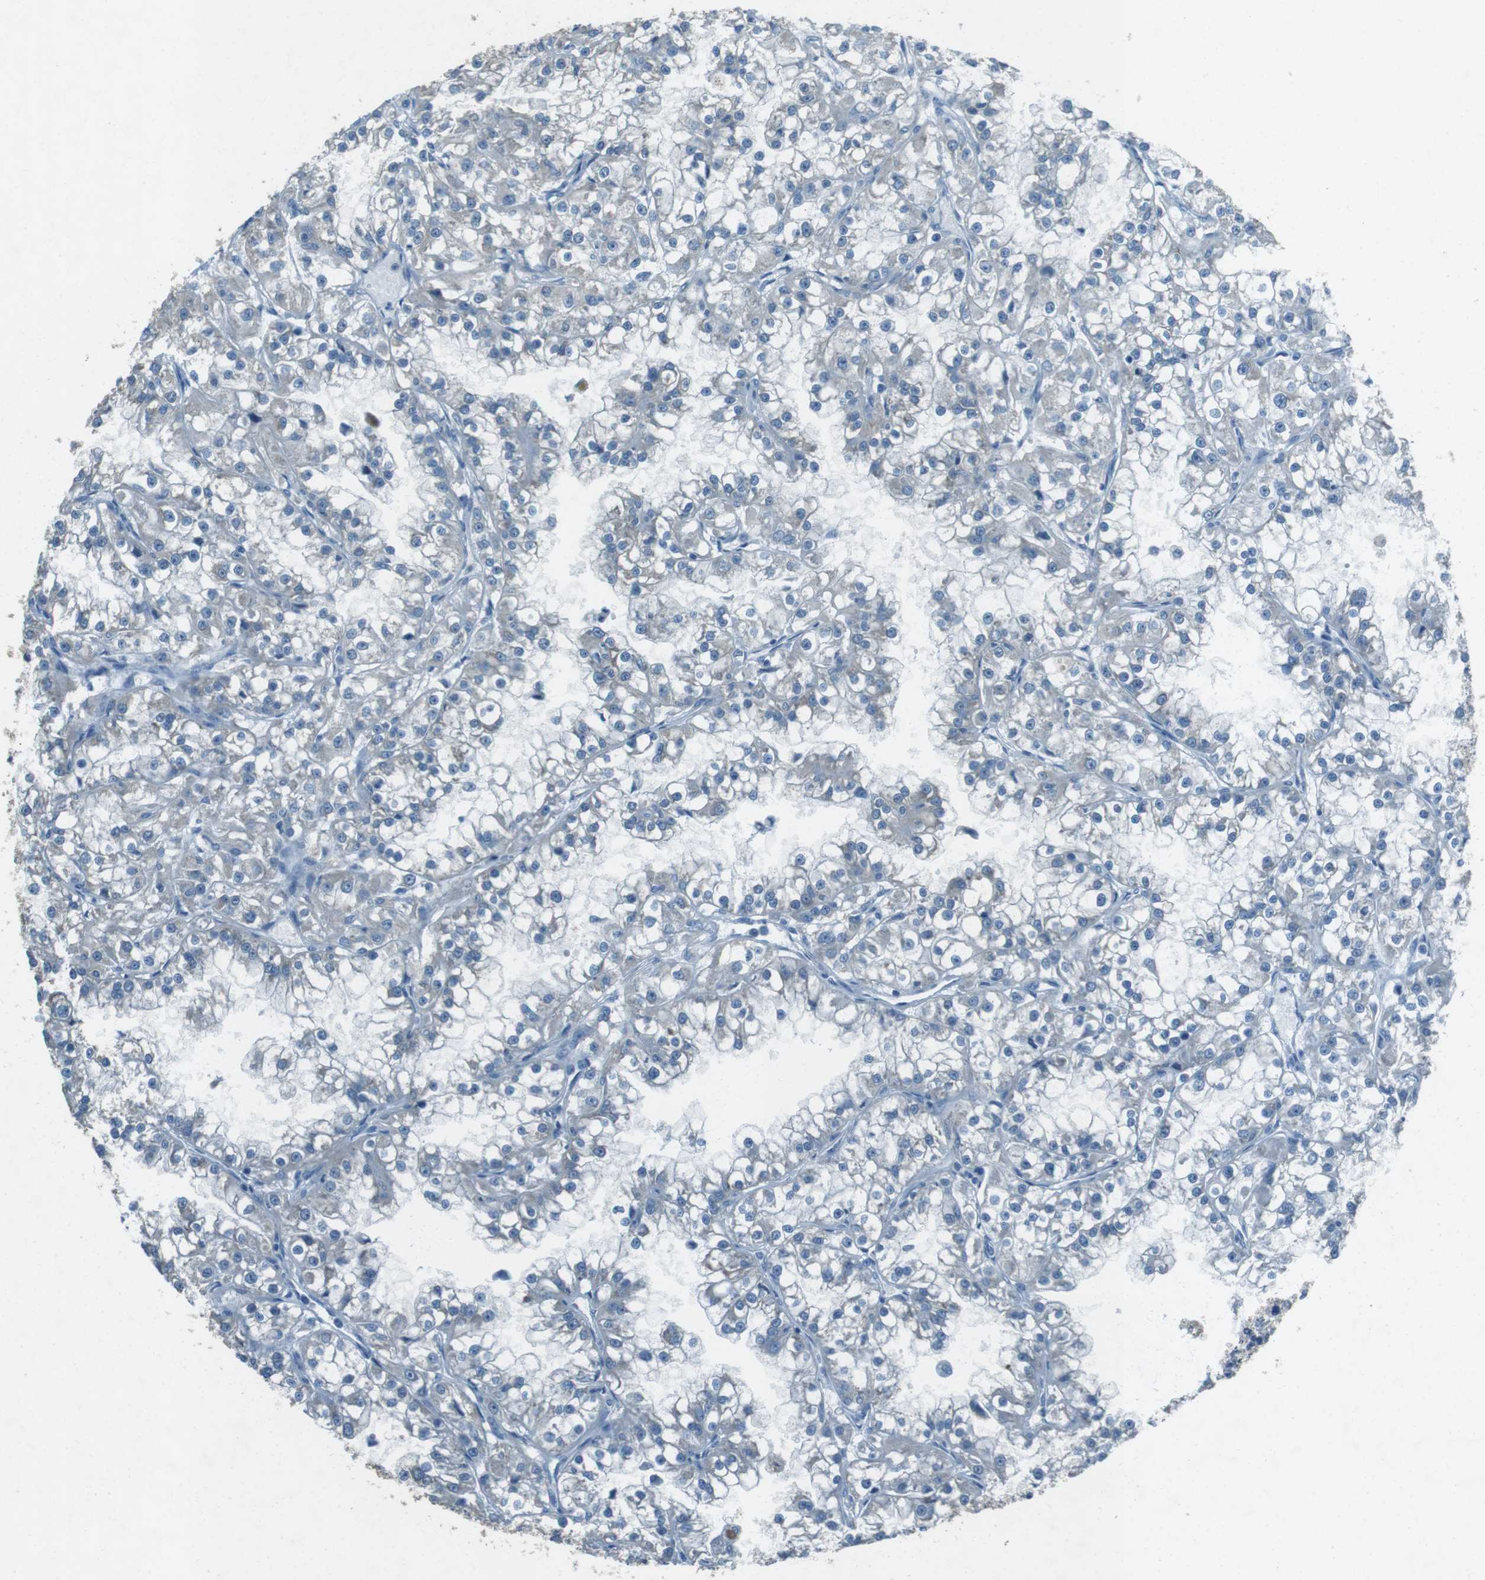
{"staining": {"intensity": "negative", "quantity": "none", "location": "none"}, "tissue": "renal cancer", "cell_type": "Tumor cells", "image_type": "cancer", "snomed": [{"axis": "morphology", "description": "Adenocarcinoma, NOS"}, {"axis": "topography", "description": "Kidney"}], "caption": "Tumor cells show no significant positivity in renal cancer (adenocarcinoma). (Brightfield microscopy of DAB (3,3'-diaminobenzidine) immunohistochemistry (IHC) at high magnification).", "gene": "MFAP3", "patient": {"sex": "female", "age": 52}}